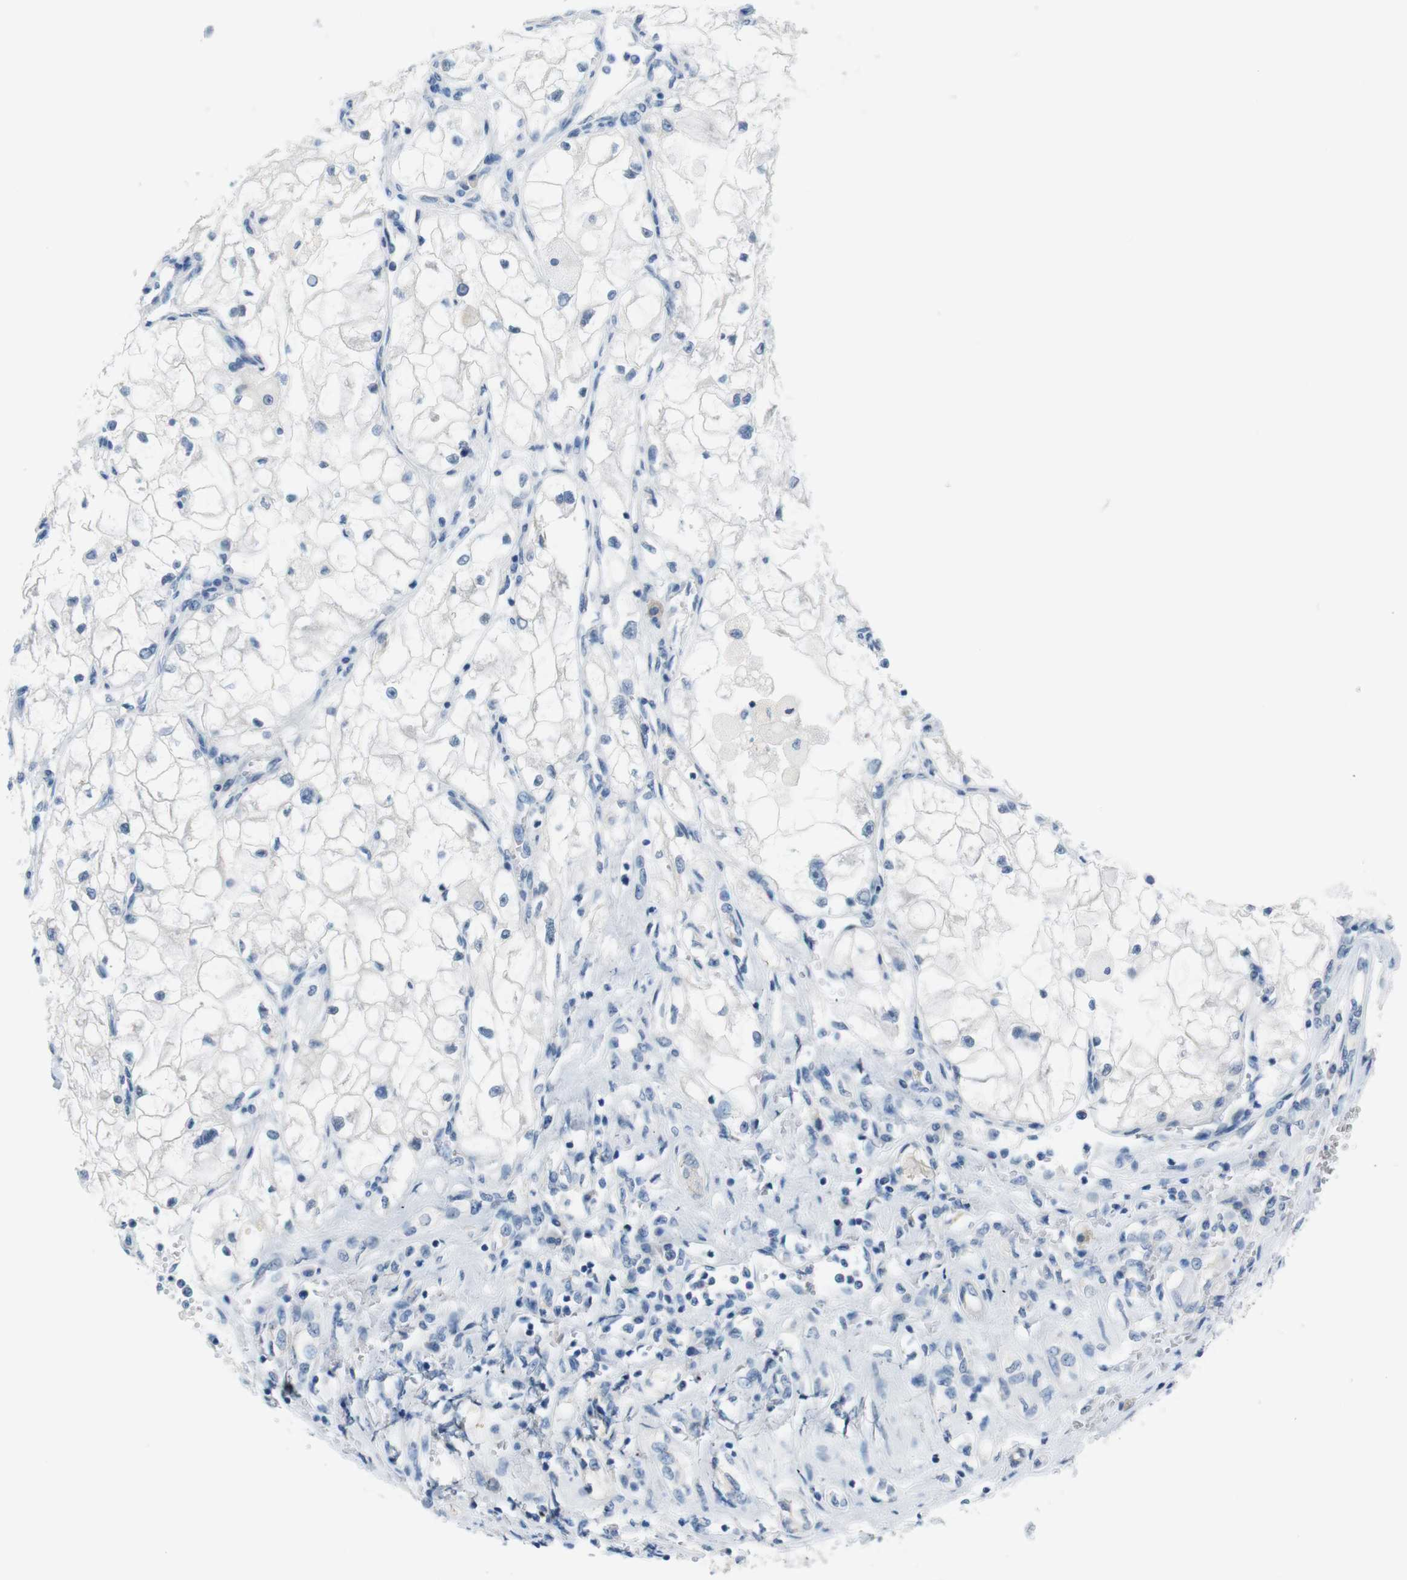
{"staining": {"intensity": "negative", "quantity": "none", "location": "none"}, "tissue": "renal cancer", "cell_type": "Tumor cells", "image_type": "cancer", "snomed": [{"axis": "morphology", "description": "Adenocarcinoma, NOS"}, {"axis": "topography", "description": "Kidney"}], "caption": "The image shows no significant expression in tumor cells of renal cancer (adenocarcinoma).", "gene": "HRH2", "patient": {"sex": "female", "age": 70}}